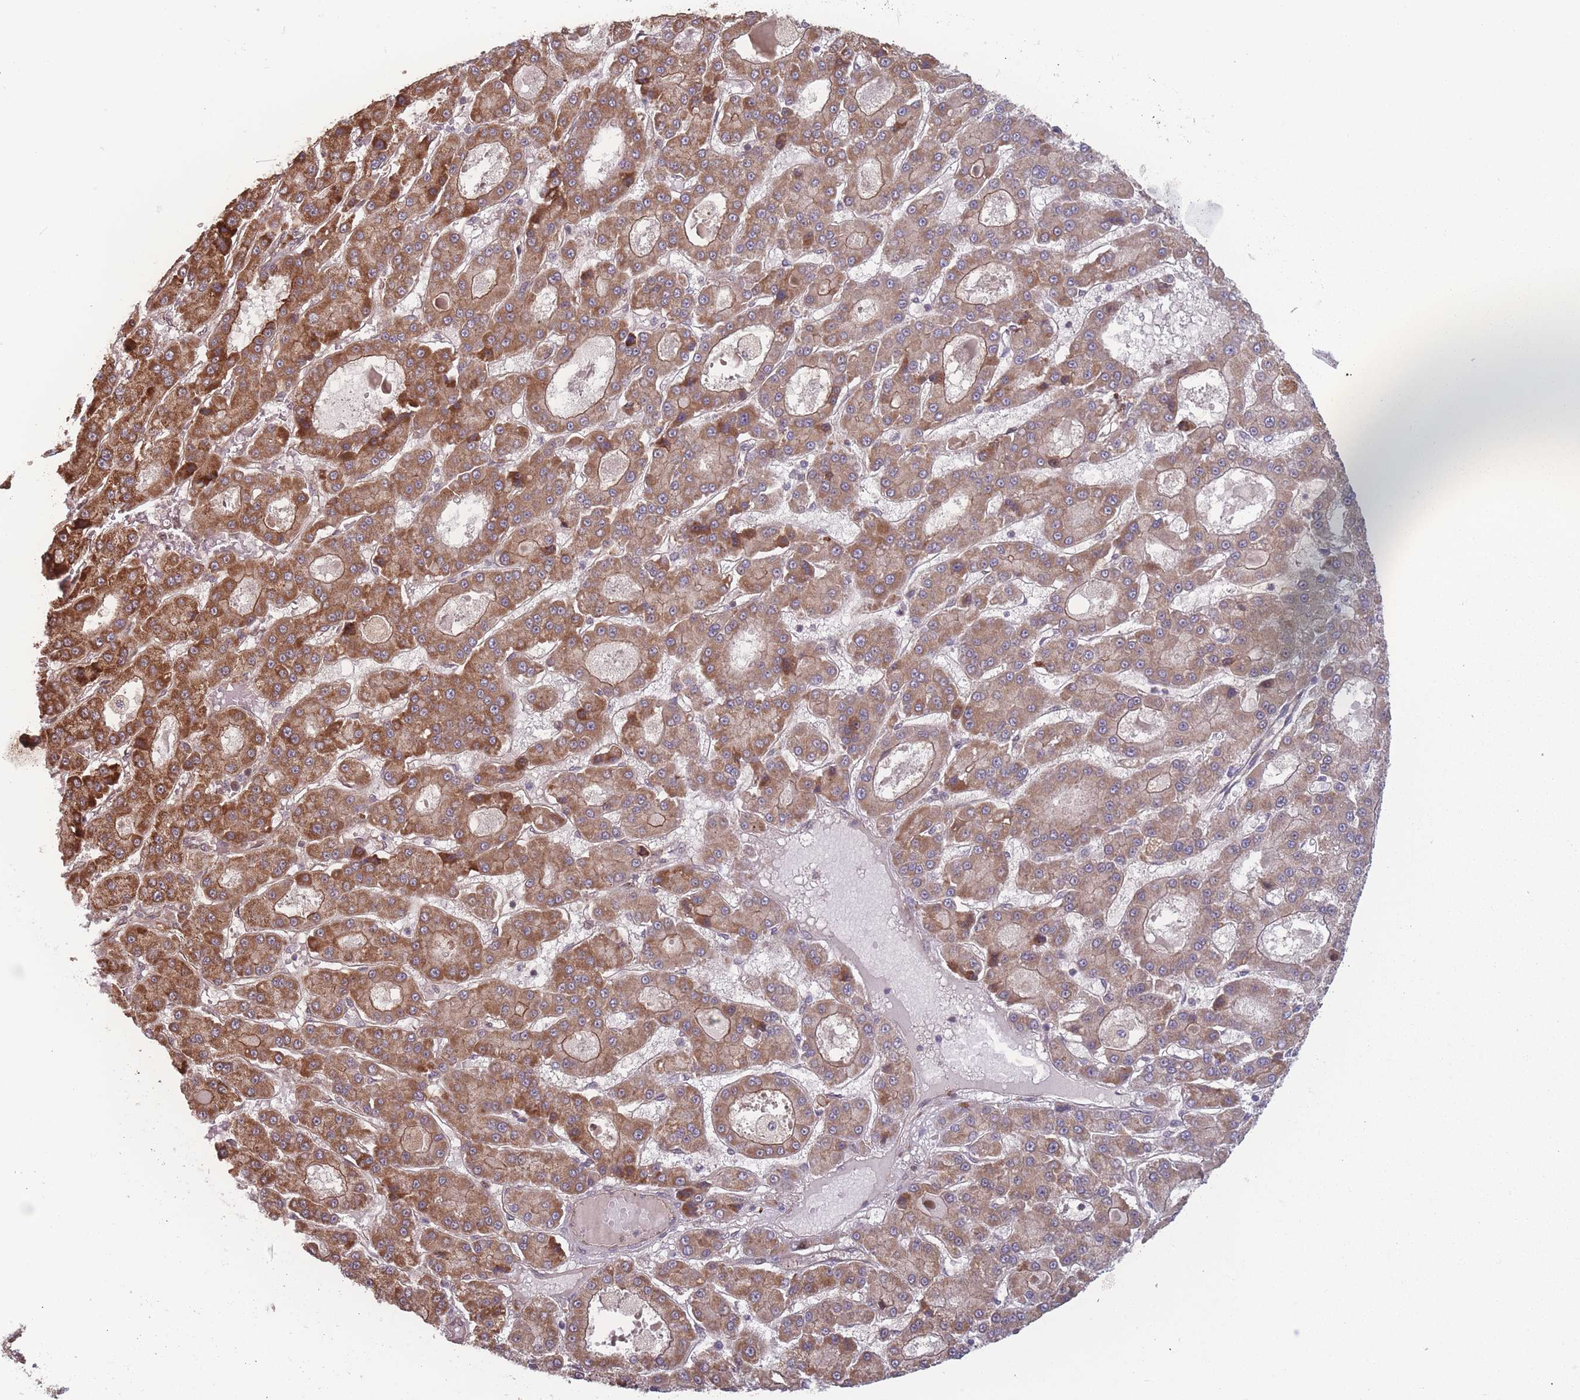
{"staining": {"intensity": "moderate", "quantity": ">75%", "location": "cytoplasmic/membranous"}, "tissue": "liver cancer", "cell_type": "Tumor cells", "image_type": "cancer", "snomed": [{"axis": "morphology", "description": "Carcinoma, Hepatocellular, NOS"}, {"axis": "topography", "description": "Liver"}], "caption": "Human liver hepatocellular carcinoma stained with a brown dye displays moderate cytoplasmic/membranous positive expression in about >75% of tumor cells.", "gene": "RPS18", "patient": {"sex": "male", "age": 70}}